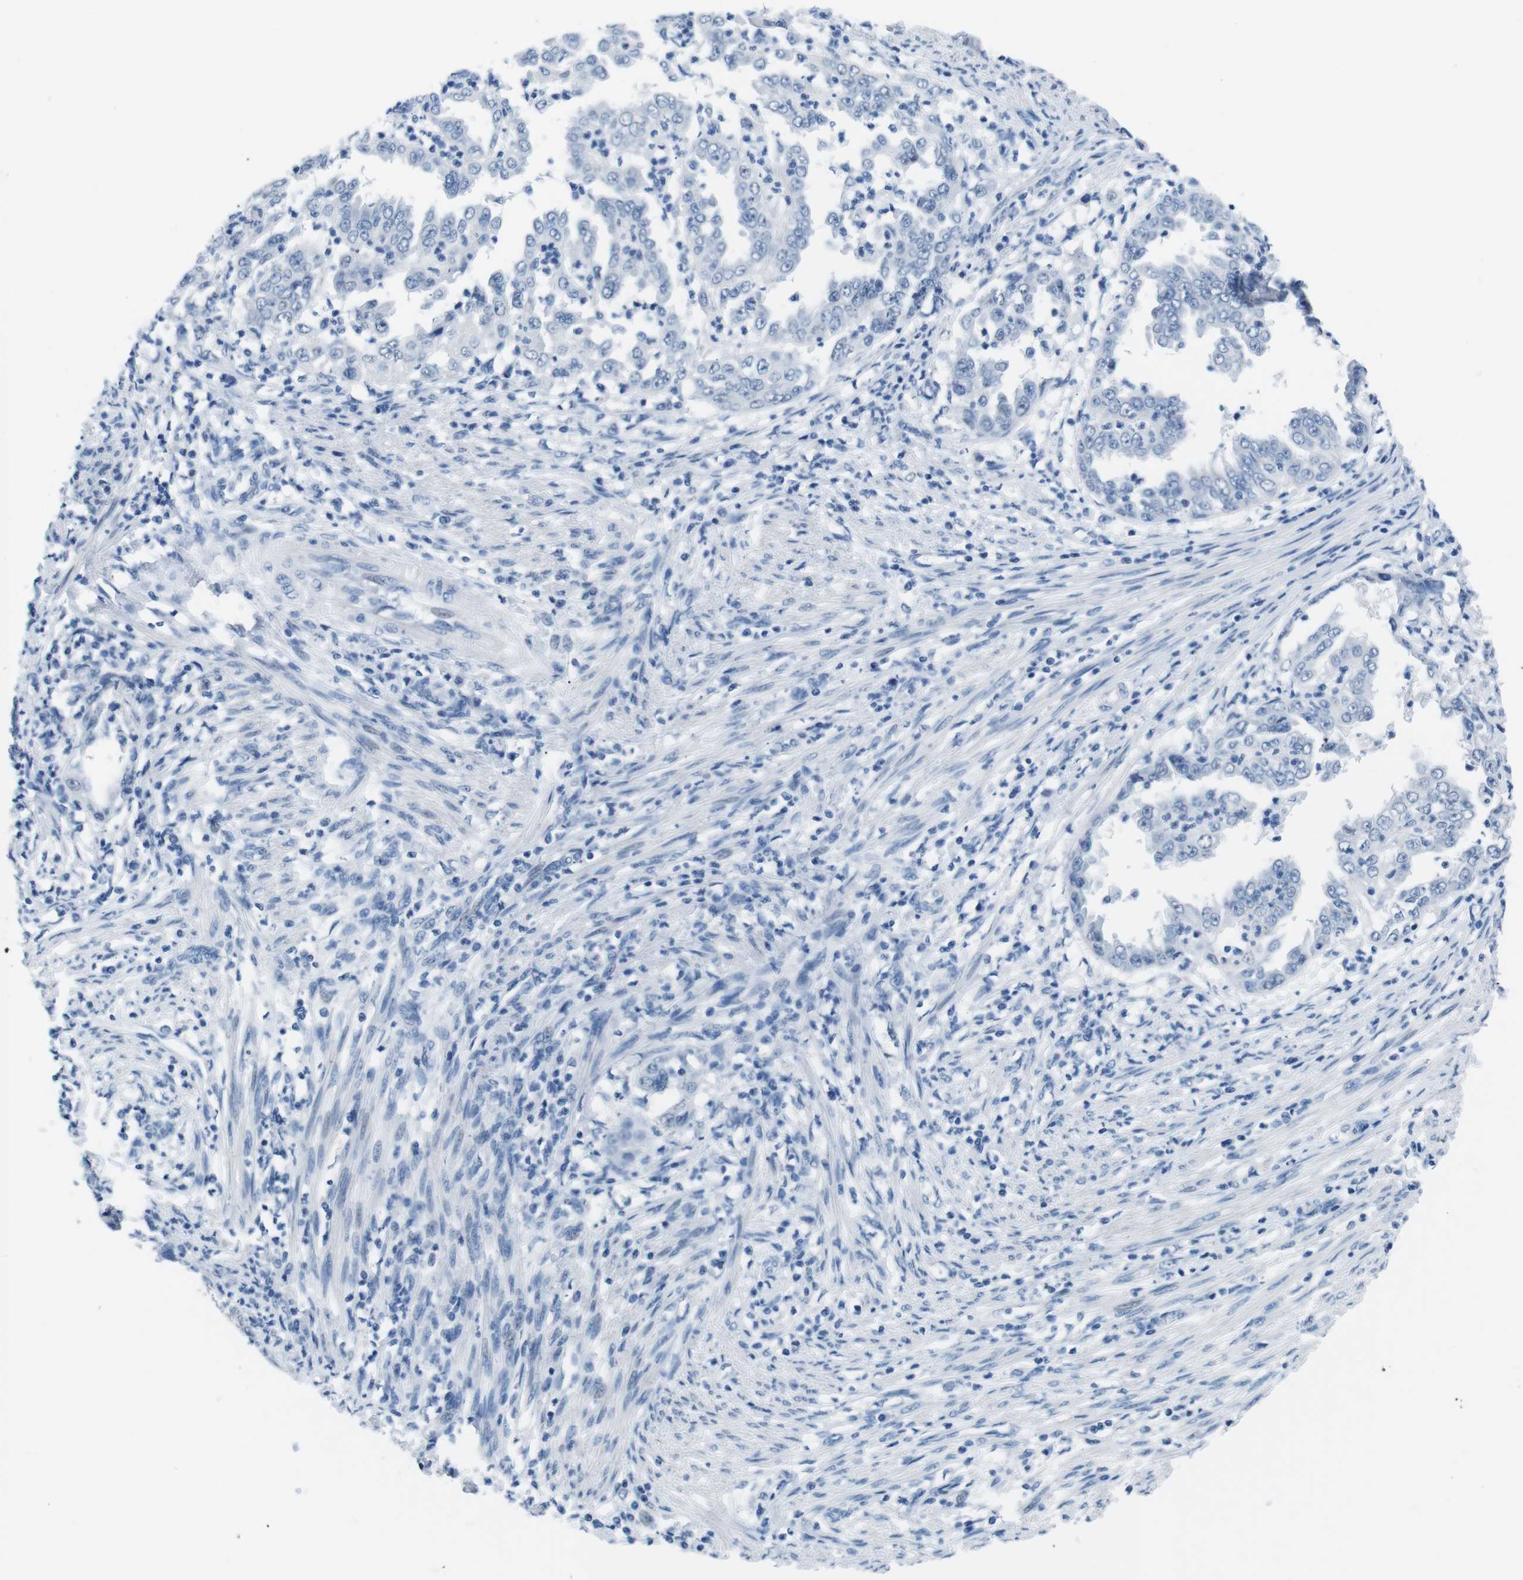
{"staining": {"intensity": "negative", "quantity": "none", "location": "none"}, "tissue": "endometrial cancer", "cell_type": "Tumor cells", "image_type": "cancer", "snomed": [{"axis": "morphology", "description": "Adenocarcinoma, NOS"}, {"axis": "topography", "description": "Endometrium"}], "caption": "Adenocarcinoma (endometrial) stained for a protein using immunohistochemistry shows no positivity tumor cells.", "gene": "MUC2", "patient": {"sex": "female", "age": 85}}